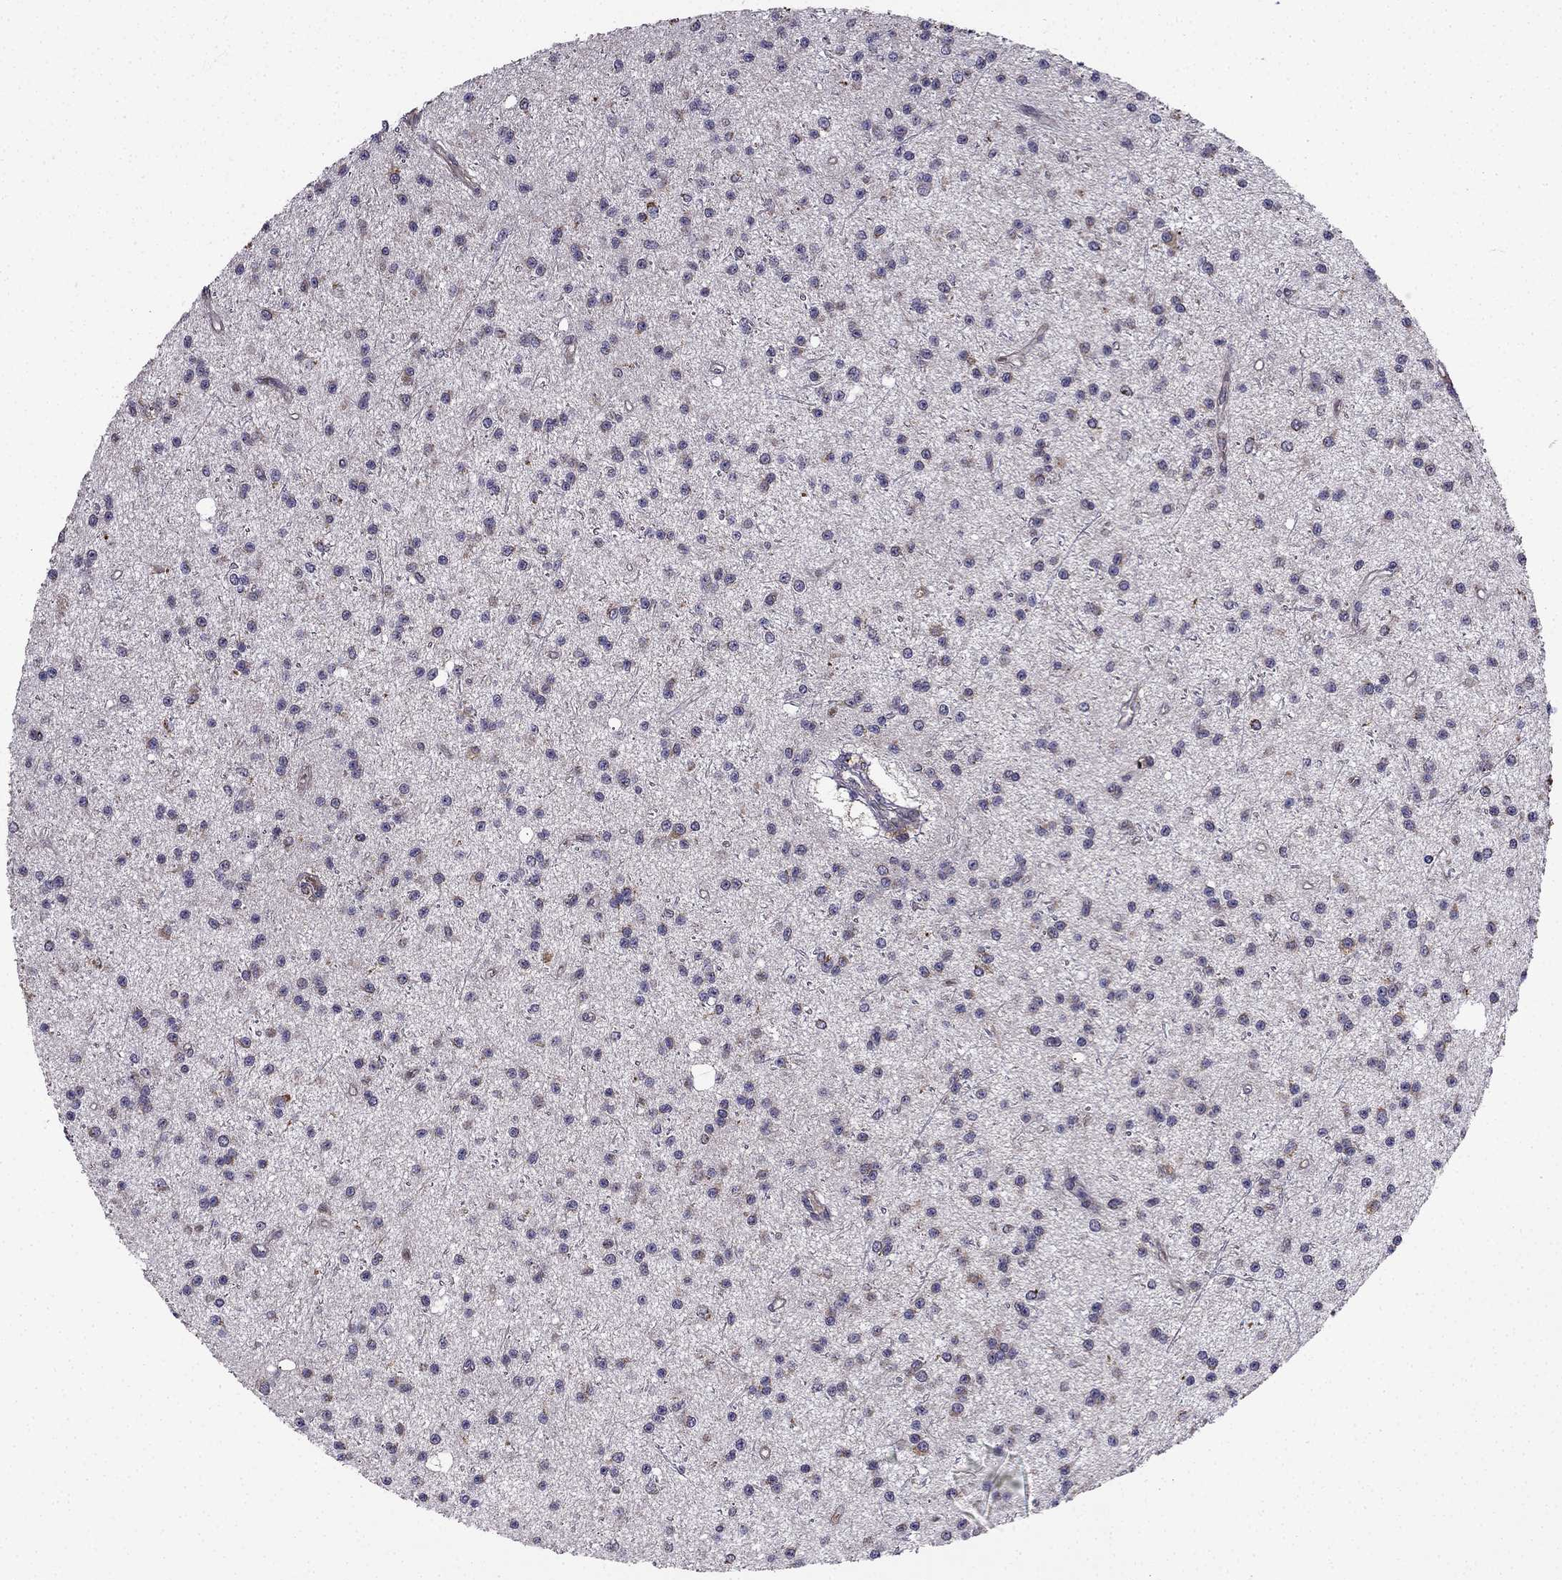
{"staining": {"intensity": "moderate", "quantity": "<25%", "location": "cytoplasmic/membranous"}, "tissue": "glioma", "cell_type": "Tumor cells", "image_type": "cancer", "snomed": [{"axis": "morphology", "description": "Glioma, malignant, Low grade"}, {"axis": "topography", "description": "Brain"}], "caption": "Tumor cells exhibit moderate cytoplasmic/membranous staining in about <25% of cells in malignant glioma (low-grade). (Brightfield microscopy of DAB IHC at high magnification).", "gene": "B4GALT7", "patient": {"sex": "male", "age": 27}}